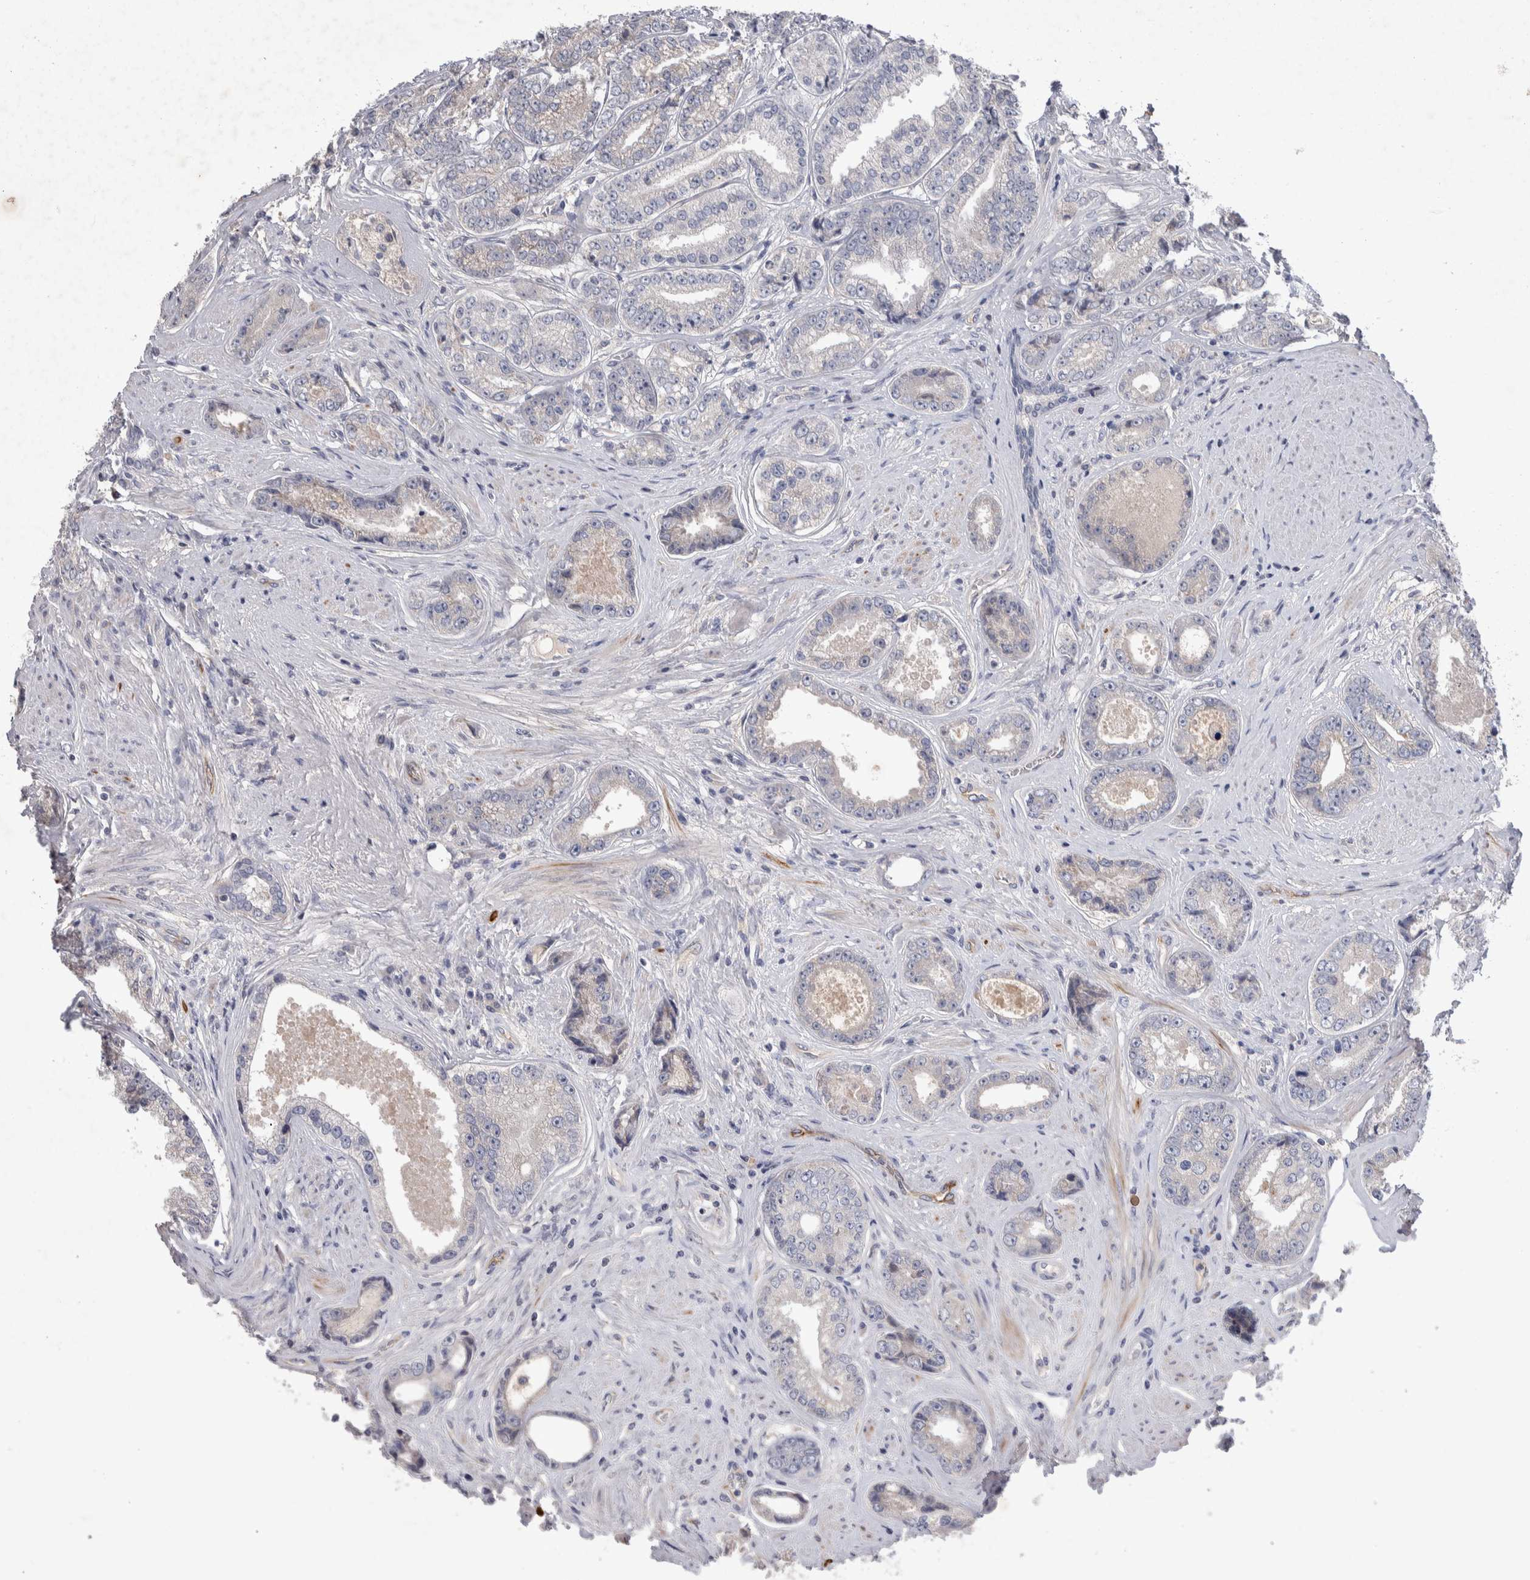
{"staining": {"intensity": "negative", "quantity": "none", "location": "none"}, "tissue": "prostate cancer", "cell_type": "Tumor cells", "image_type": "cancer", "snomed": [{"axis": "morphology", "description": "Adenocarcinoma, High grade"}, {"axis": "topography", "description": "Prostate"}], "caption": "Prostate cancer (high-grade adenocarcinoma) was stained to show a protein in brown. There is no significant staining in tumor cells. (Immunohistochemistry (ihc), brightfield microscopy, high magnification).", "gene": "CEP131", "patient": {"sex": "male", "age": 61}}